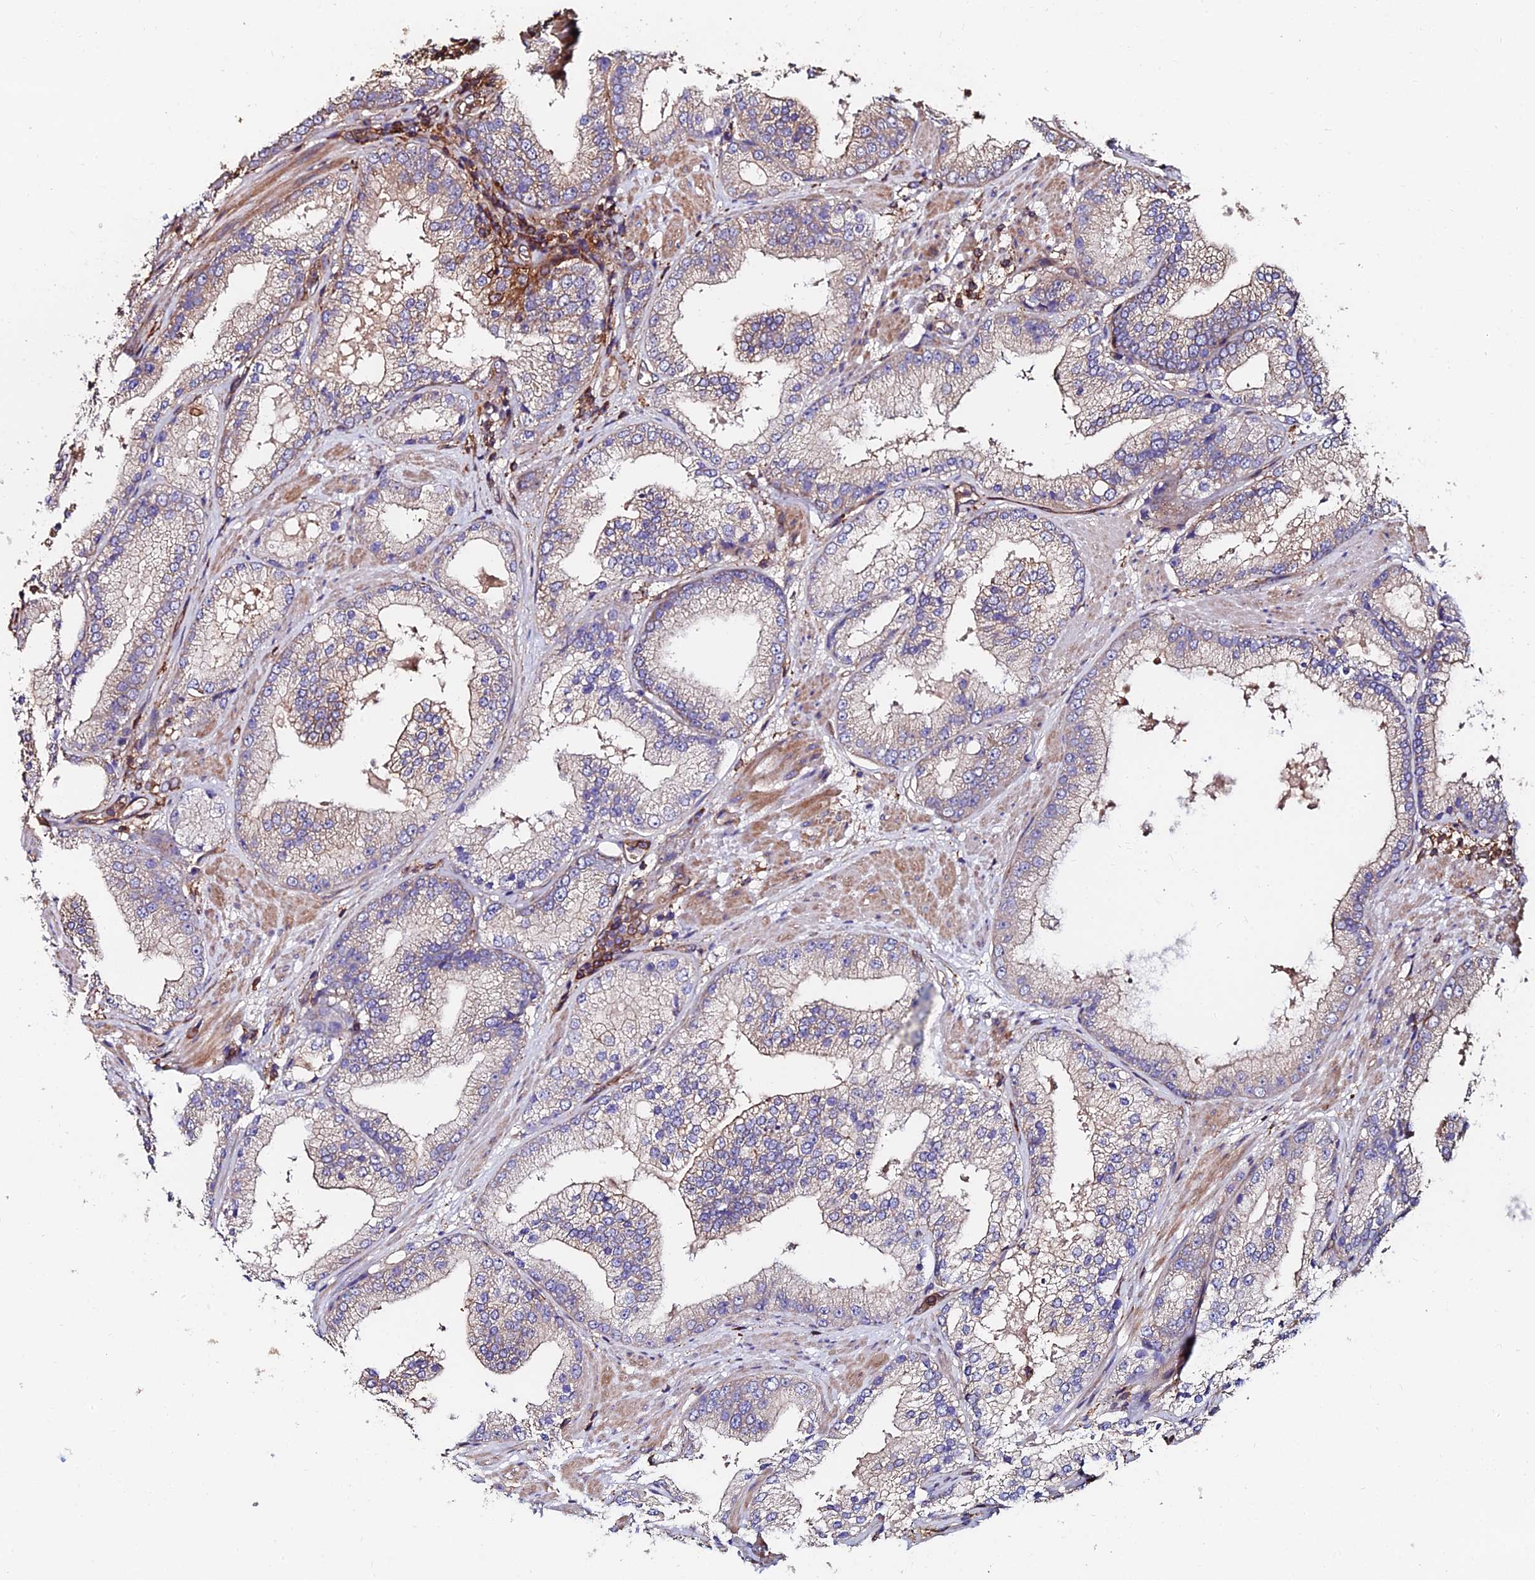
{"staining": {"intensity": "weak", "quantity": "25%-75%", "location": "cytoplasmic/membranous"}, "tissue": "prostate cancer", "cell_type": "Tumor cells", "image_type": "cancer", "snomed": [{"axis": "morphology", "description": "Adenocarcinoma, Low grade"}, {"axis": "topography", "description": "Prostate"}], "caption": "This is a photomicrograph of immunohistochemistry staining of prostate low-grade adenocarcinoma, which shows weak expression in the cytoplasmic/membranous of tumor cells.", "gene": "EXT1", "patient": {"sex": "male", "age": 67}}